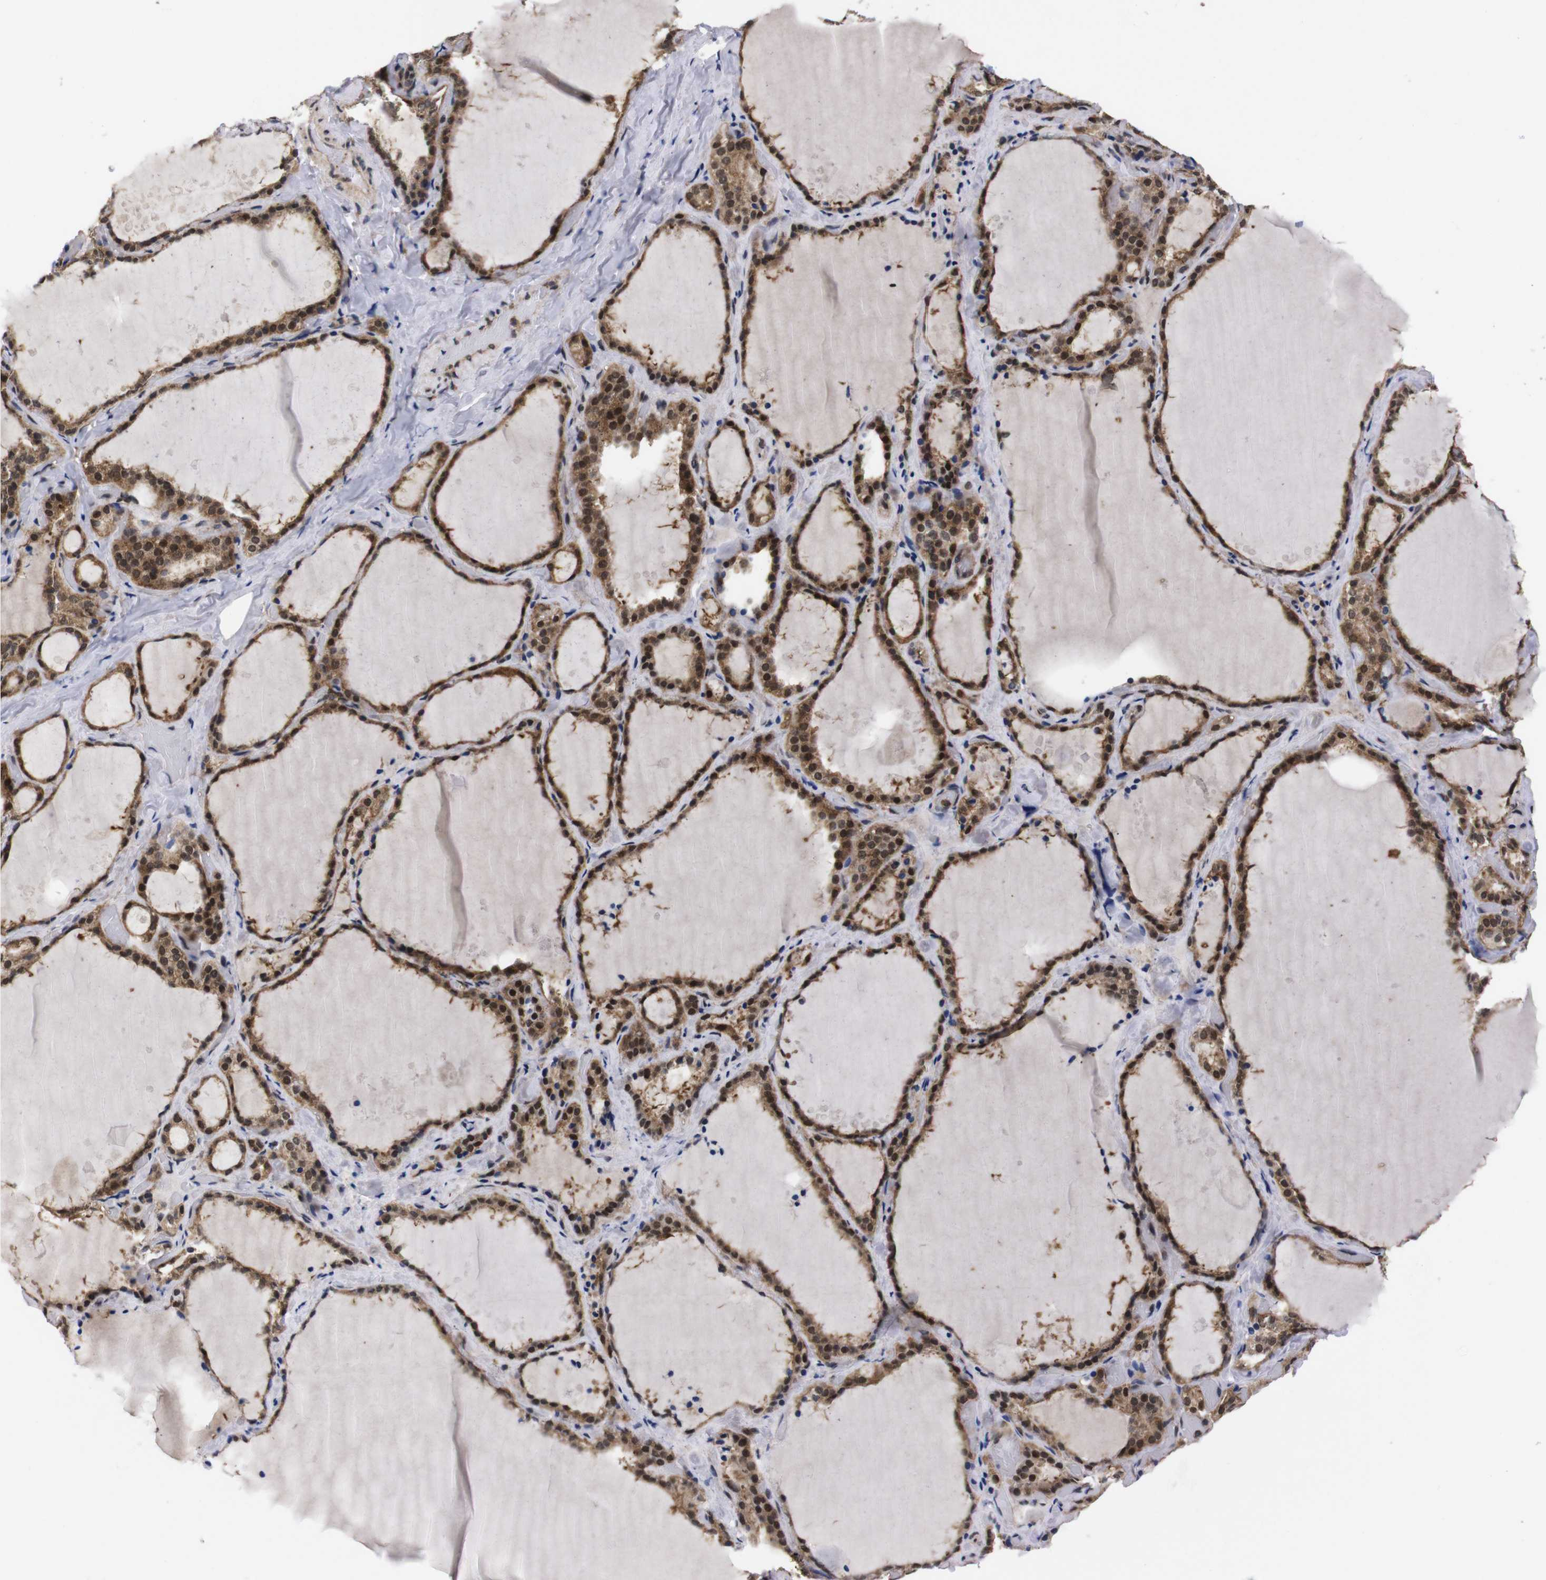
{"staining": {"intensity": "strong", "quantity": ">75%", "location": "cytoplasmic/membranous,nuclear"}, "tissue": "thyroid gland", "cell_type": "Glandular cells", "image_type": "normal", "snomed": [{"axis": "morphology", "description": "Normal tissue, NOS"}, {"axis": "topography", "description": "Thyroid gland"}], "caption": "DAB immunohistochemical staining of benign human thyroid gland exhibits strong cytoplasmic/membranous,nuclear protein positivity in approximately >75% of glandular cells. Nuclei are stained in blue.", "gene": "UBQLN2", "patient": {"sex": "female", "age": 44}}